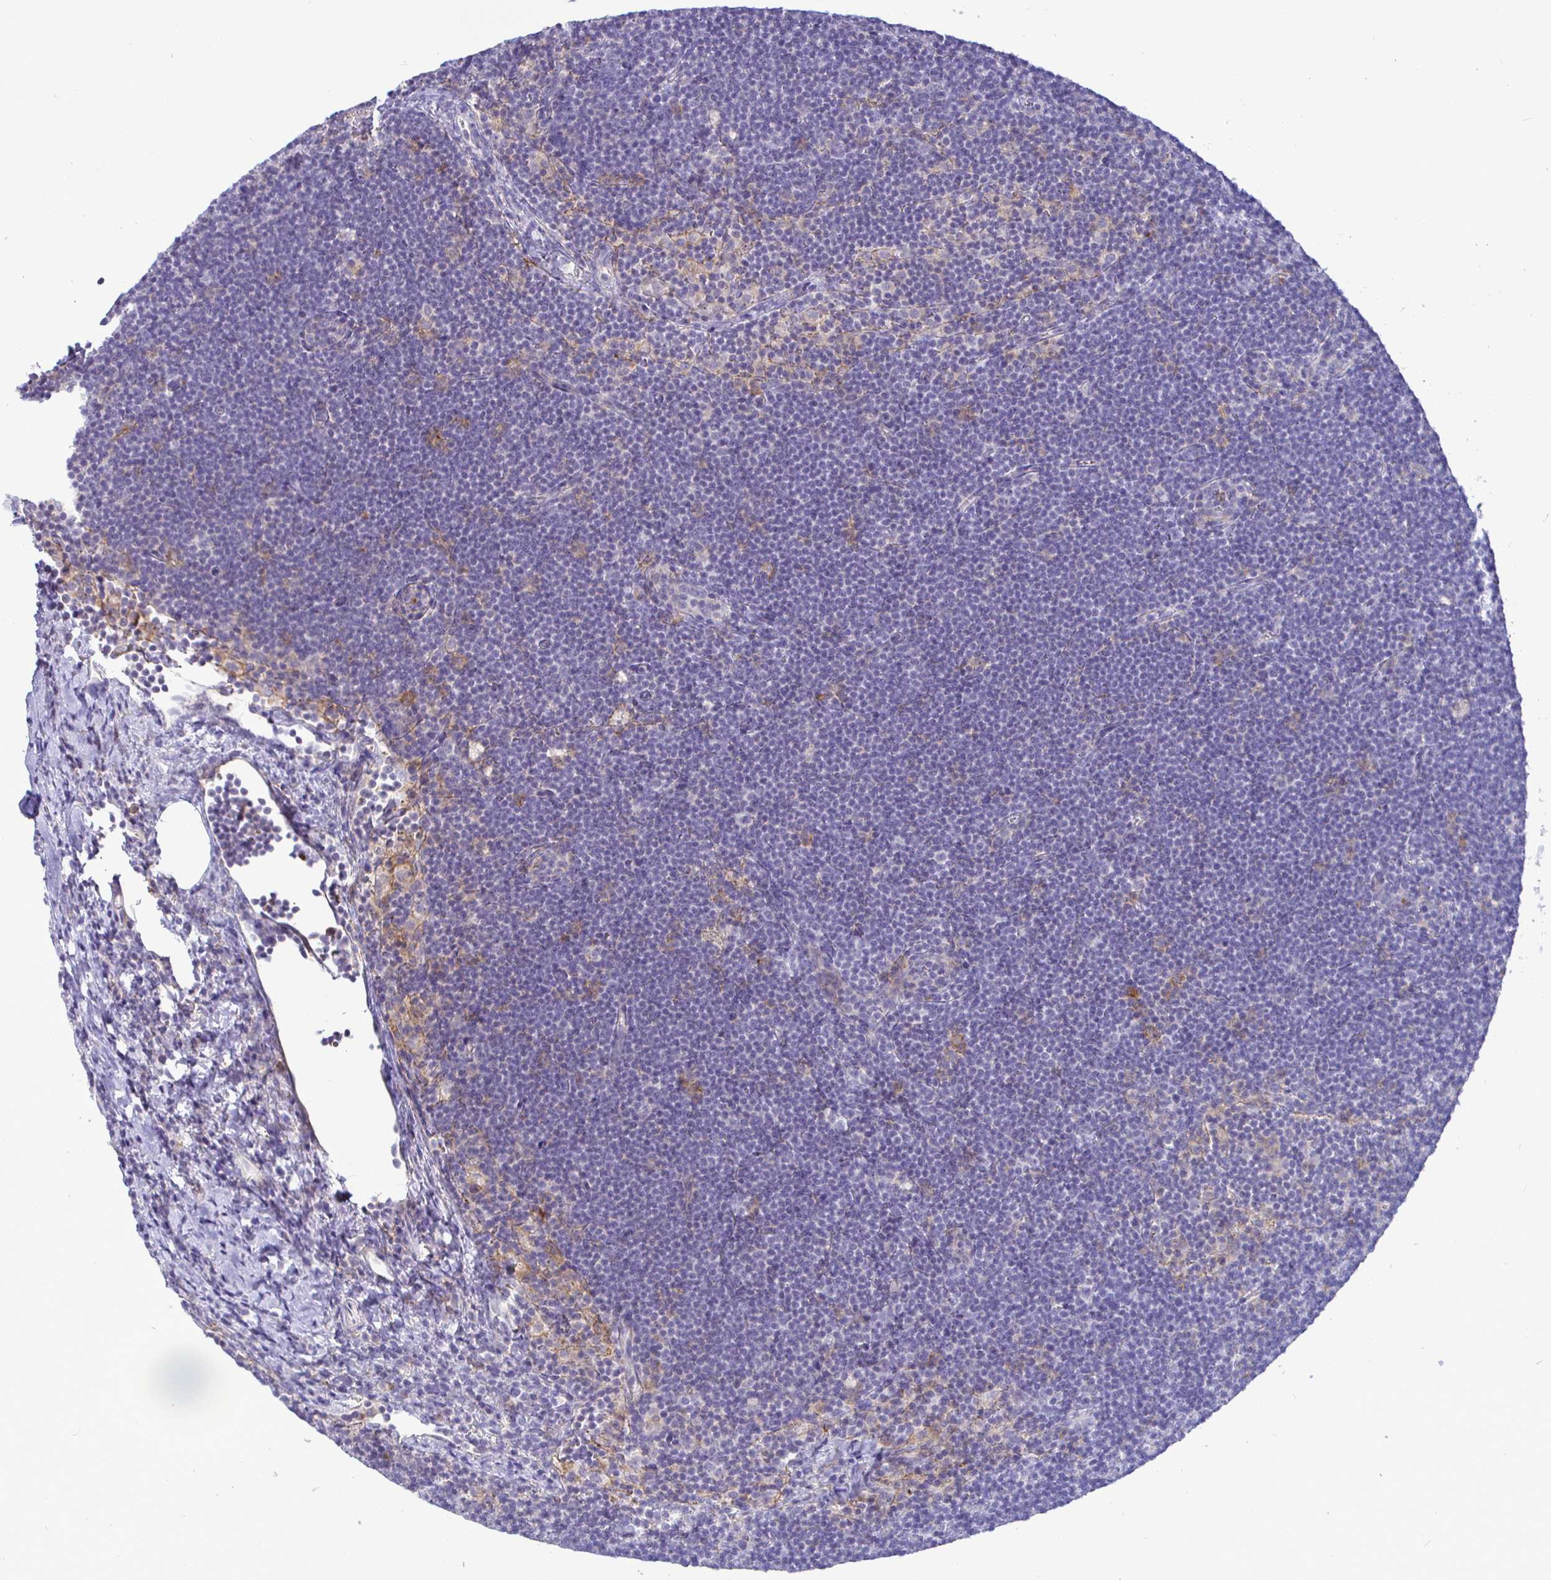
{"staining": {"intensity": "negative", "quantity": "none", "location": "none"}, "tissue": "lymphoma", "cell_type": "Tumor cells", "image_type": "cancer", "snomed": [{"axis": "morphology", "description": "Malignant lymphoma, non-Hodgkin's type, Low grade"}, {"axis": "topography", "description": "Lymph node"}], "caption": "There is no significant staining in tumor cells of lymphoma.", "gene": "SIRPA", "patient": {"sex": "female", "age": 73}}